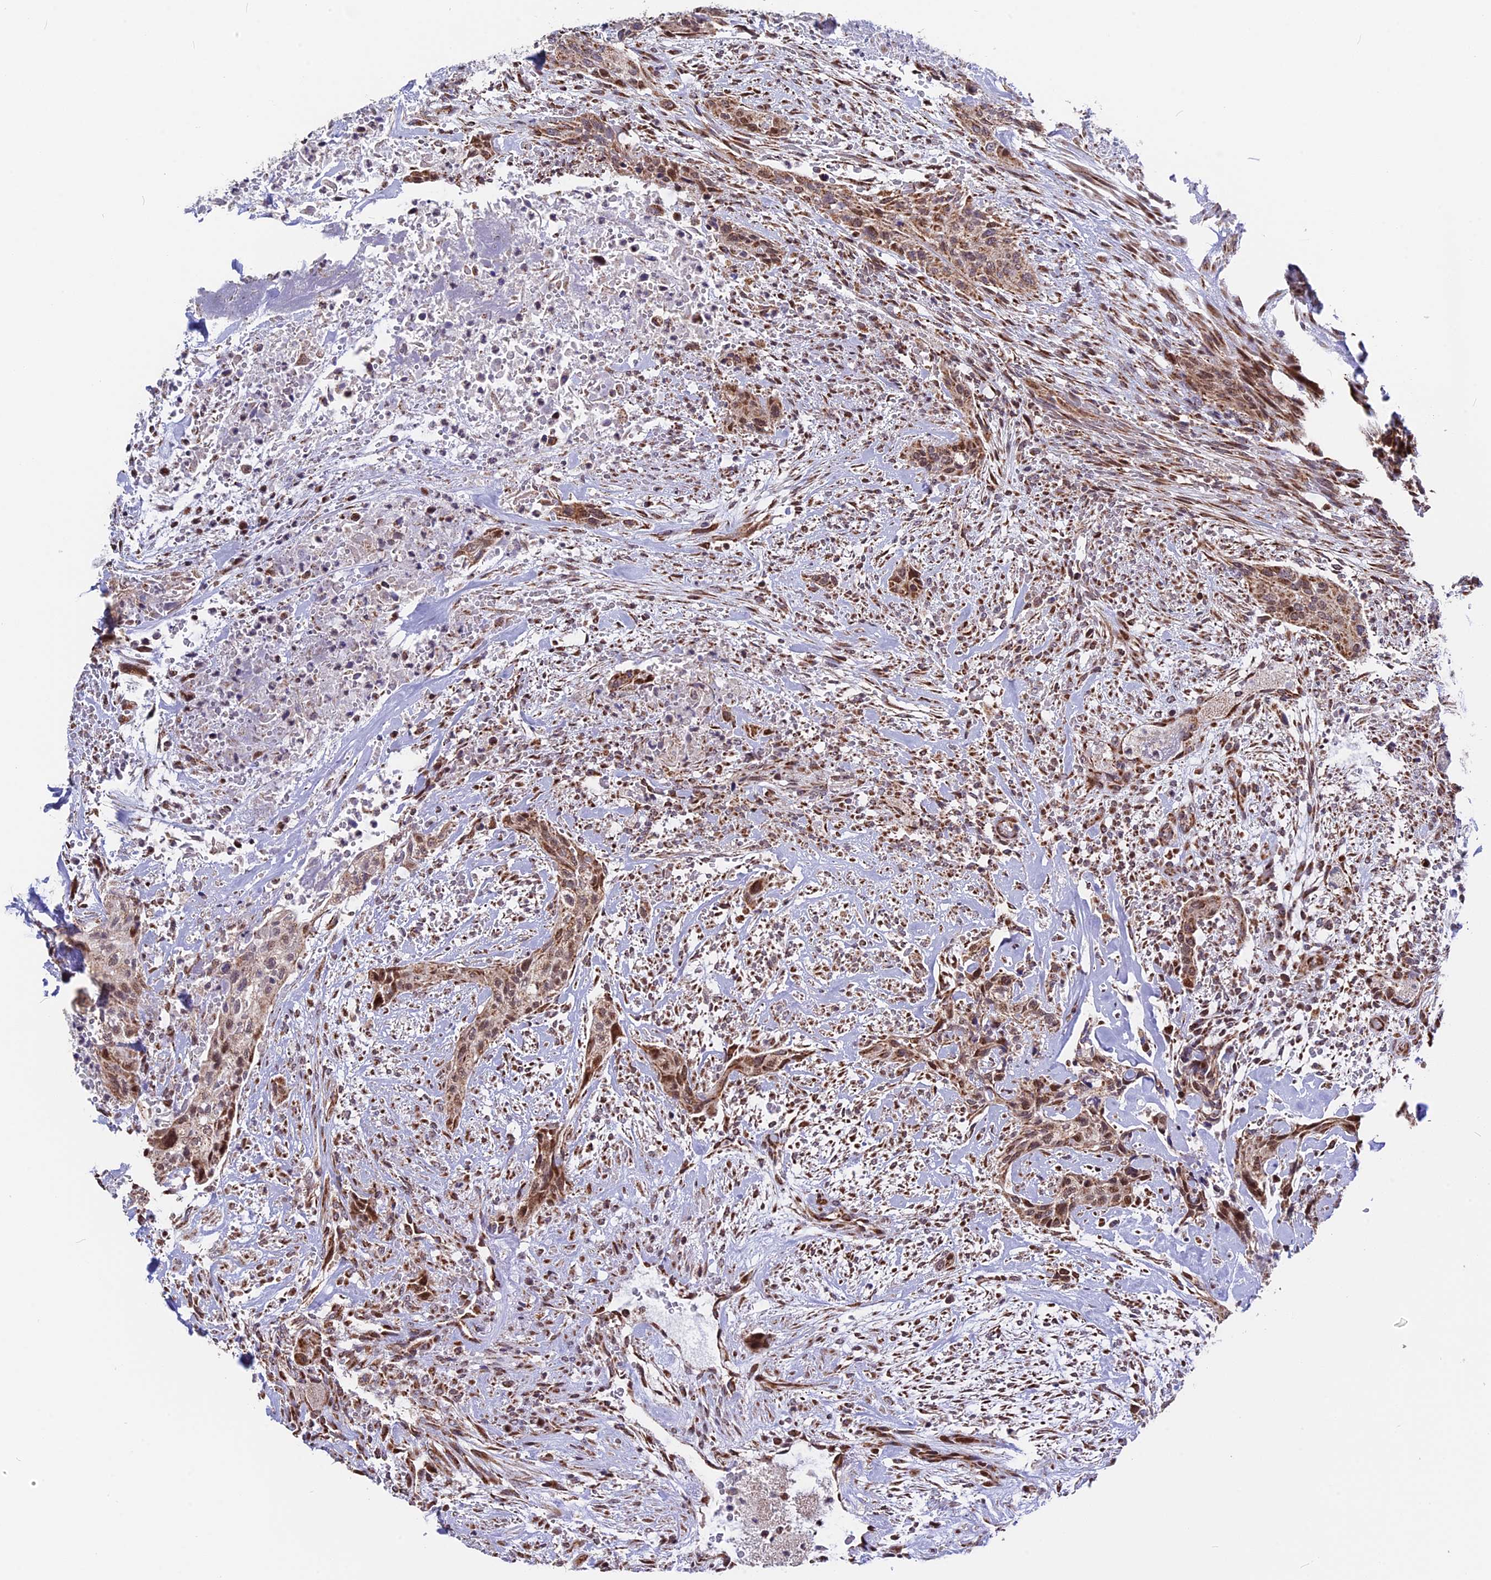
{"staining": {"intensity": "moderate", "quantity": ">75%", "location": "cytoplasmic/membranous"}, "tissue": "urothelial cancer", "cell_type": "Tumor cells", "image_type": "cancer", "snomed": [{"axis": "morphology", "description": "Urothelial carcinoma, High grade"}, {"axis": "topography", "description": "Urinary bladder"}], "caption": "IHC micrograph of neoplastic tissue: human urothelial cancer stained using immunohistochemistry (IHC) shows medium levels of moderate protein expression localized specifically in the cytoplasmic/membranous of tumor cells, appearing as a cytoplasmic/membranous brown color.", "gene": "FAM174C", "patient": {"sex": "male", "age": 35}}